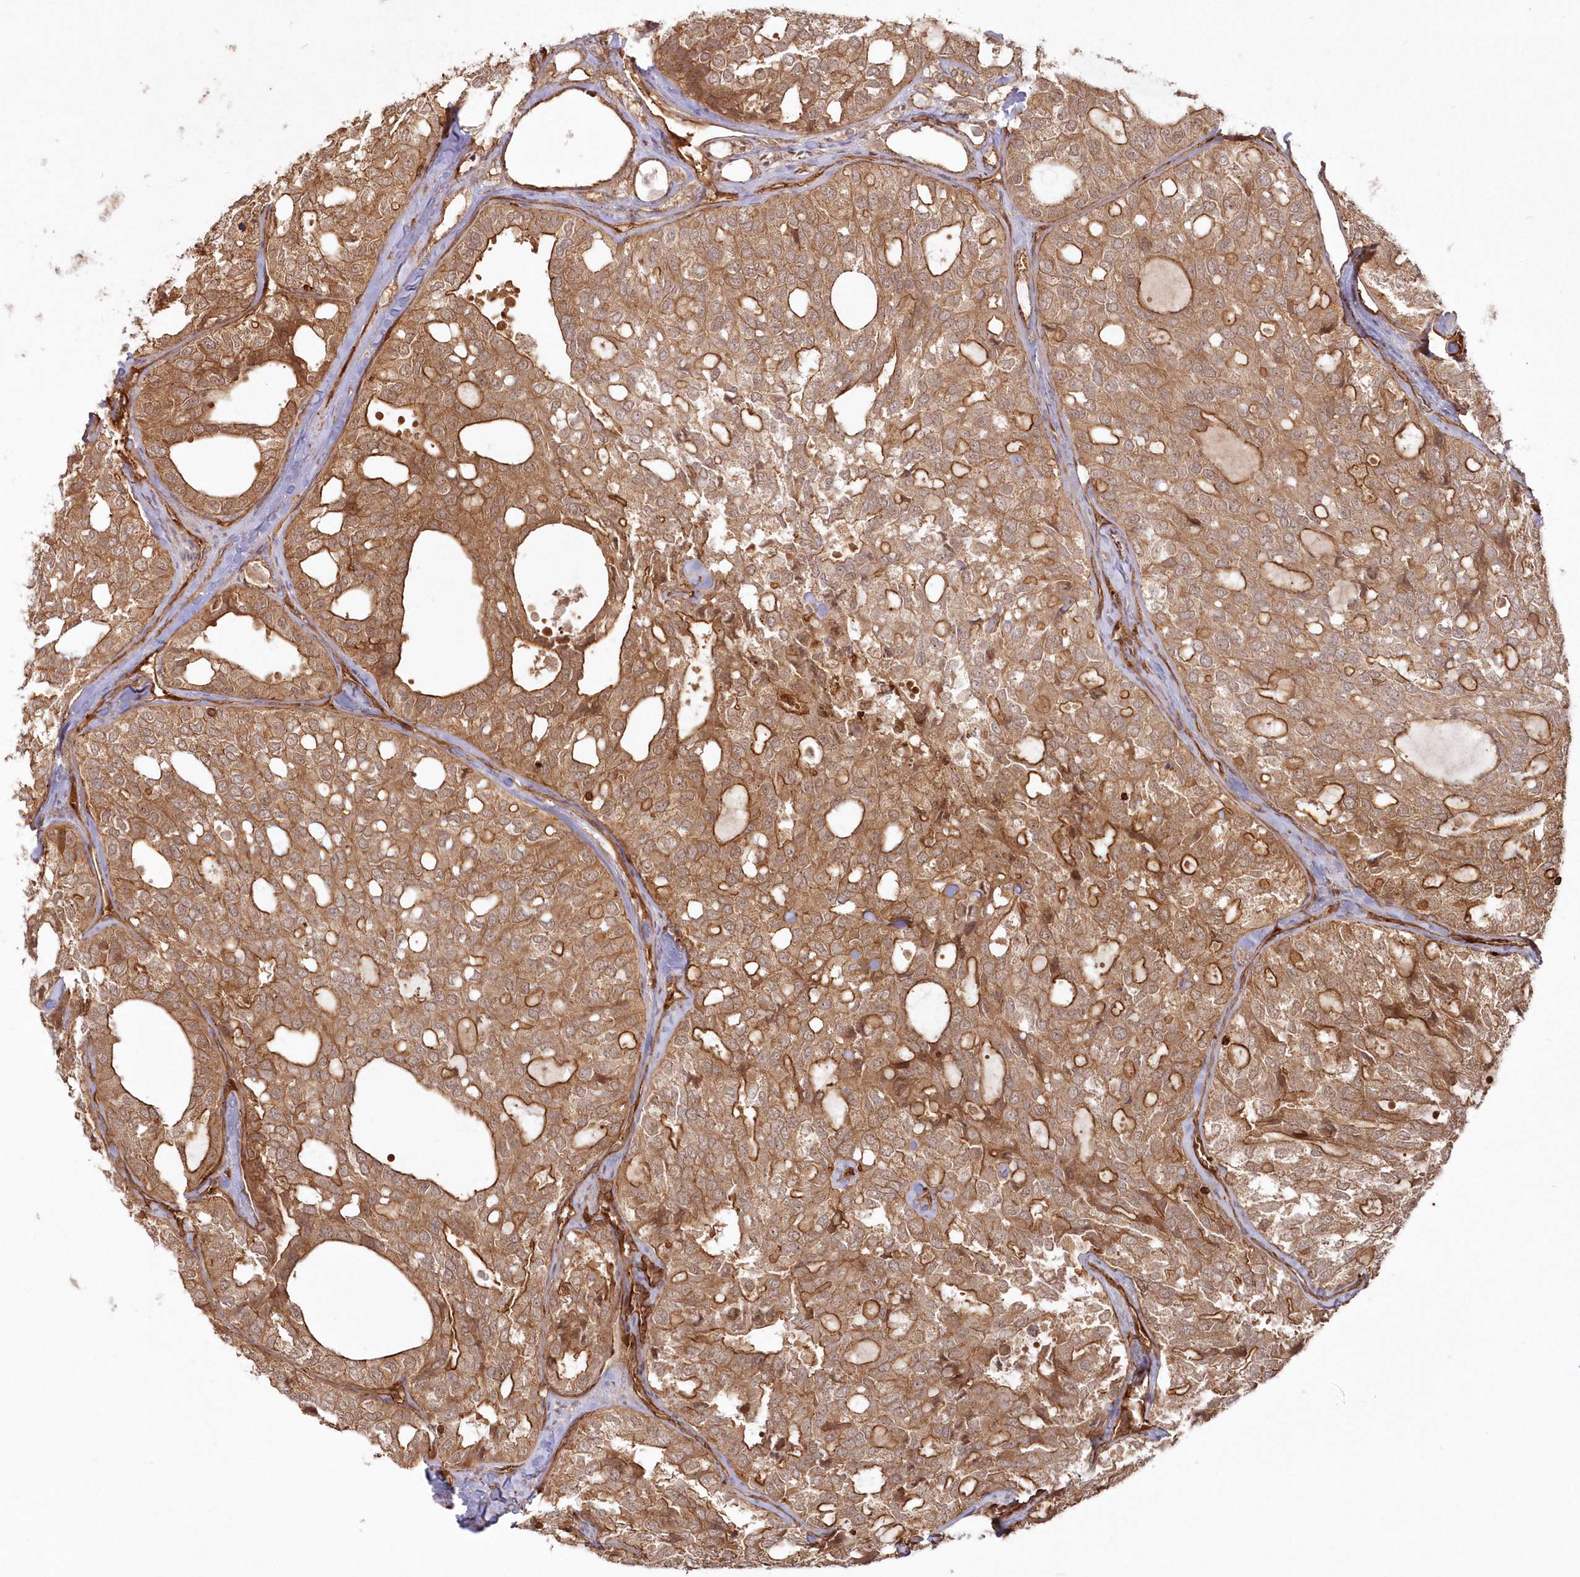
{"staining": {"intensity": "moderate", "quantity": ">75%", "location": "cytoplasmic/membranous"}, "tissue": "thyroid cancer", "cell_type": "Tumor cells", "image_type": "cancer", "snomed": [{"axis": "morphology", "description": "Follicular adenoma carcinoma, NOS"}, {"axis": "topography", "description": "Thyroid gland"}], "caption": "An immunohistochemistry photomicrograph of neoplastic tissue is shown. Protein staining in brown highlights moderate cytoplasmic/membranous positivity in thyroid cancer within tumor cells.", "gene": "RGCC", "patient": {"sex": "male", "age": 75}}